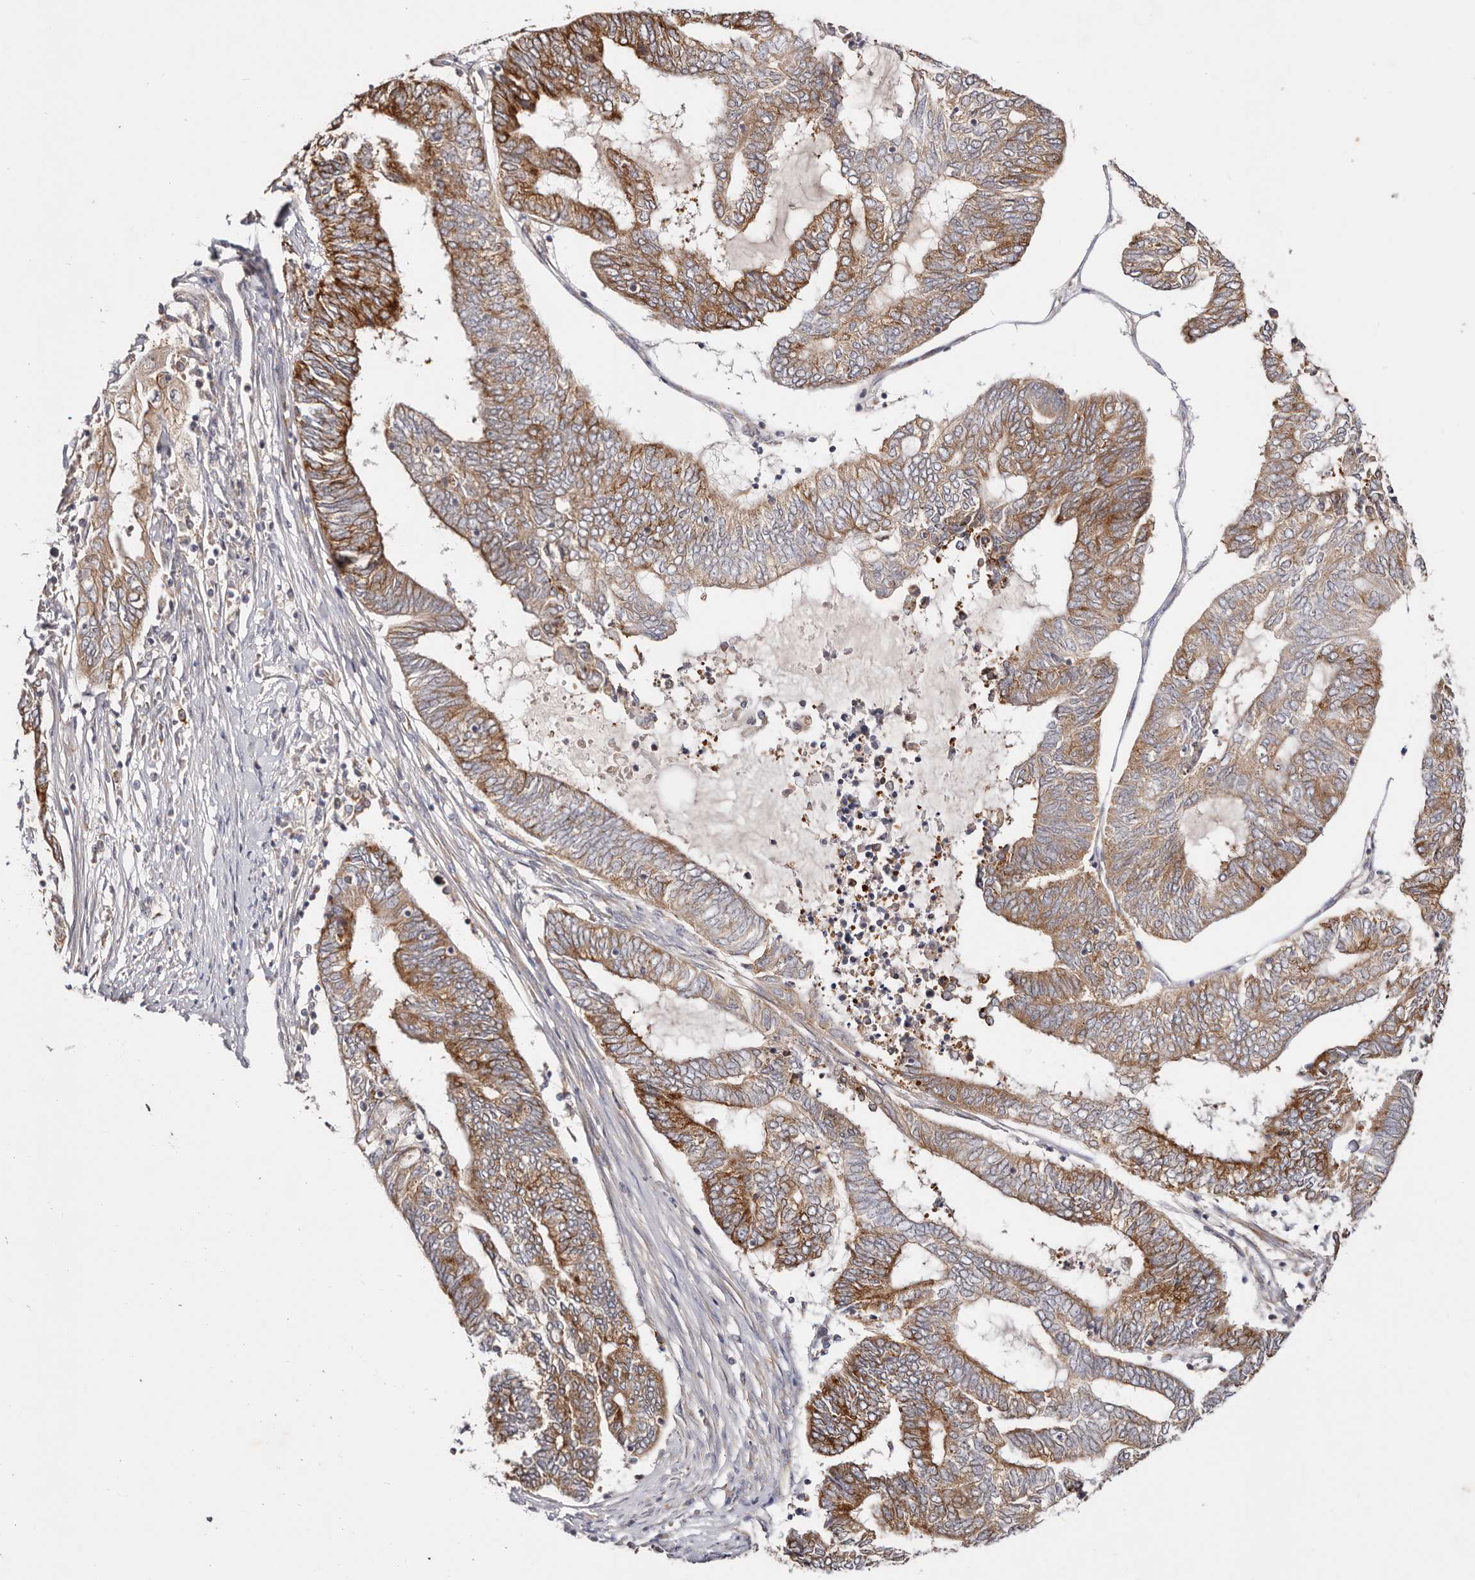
{"staining": {"intensity": "strong", "quantity": ">75%", "location": "cytoplasmic/membranous"}, "tissue": "endometrial cancer", "cell_type": "Tumor cells", "image_type": "cancer", "snomed": [{"axis": "morphology", "description": "Adenocarcinoma, NOS"}, {"axis": "topography", "description": "Uterus"}, {"axis": "topography", "description": "Endometrium"}], "caption": "Protein staining of adenocarcinoma (endometrial) tissue exhibits strong cytoplasmic/membranous staining in about >75% of tumor cells.", "gene": "GNA13", "patient": {"sex": "female", "age": 70}}